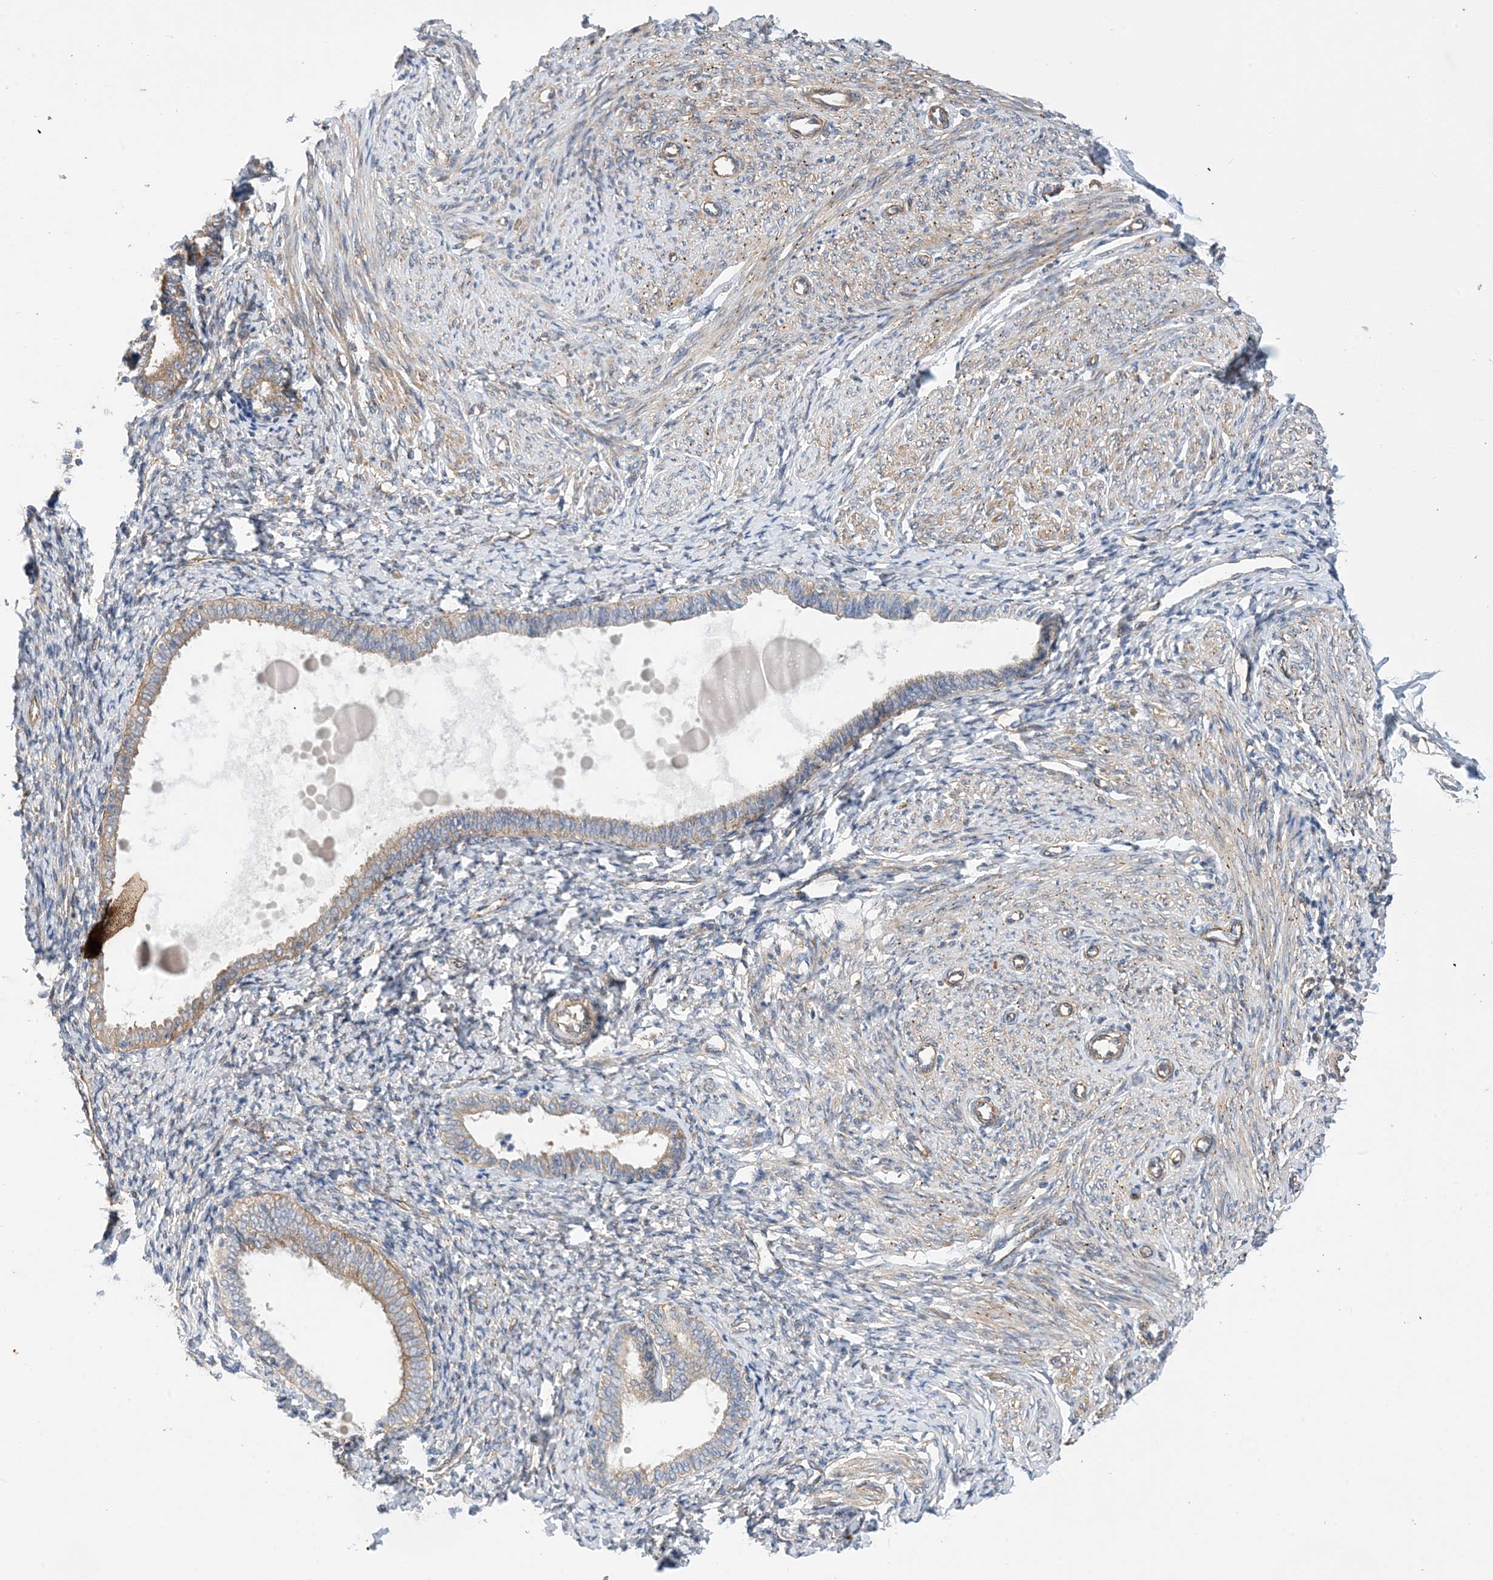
{"staining": {"intensity": "moderate", "quantity": "<25%", "location": "cytoplasmic/membranous"}, "tissue": "endometrium", "cell_type": "Cells in endometrial stroma", "image_type": "normal", "snomed": [{"axis": "morphology", "description": "Normal tissue, NOS"}, {"axis": "topography", "description": "Endometrium"}], "caption": "Endometrium stained with DAB immunohistochemistry shows low levels of moderate cytoplasmic/membranous expression in approximately <25% of cells in endometrial stroma.", "gene": "EHBP1", "patient": {"sex": "female", "age": 72}}